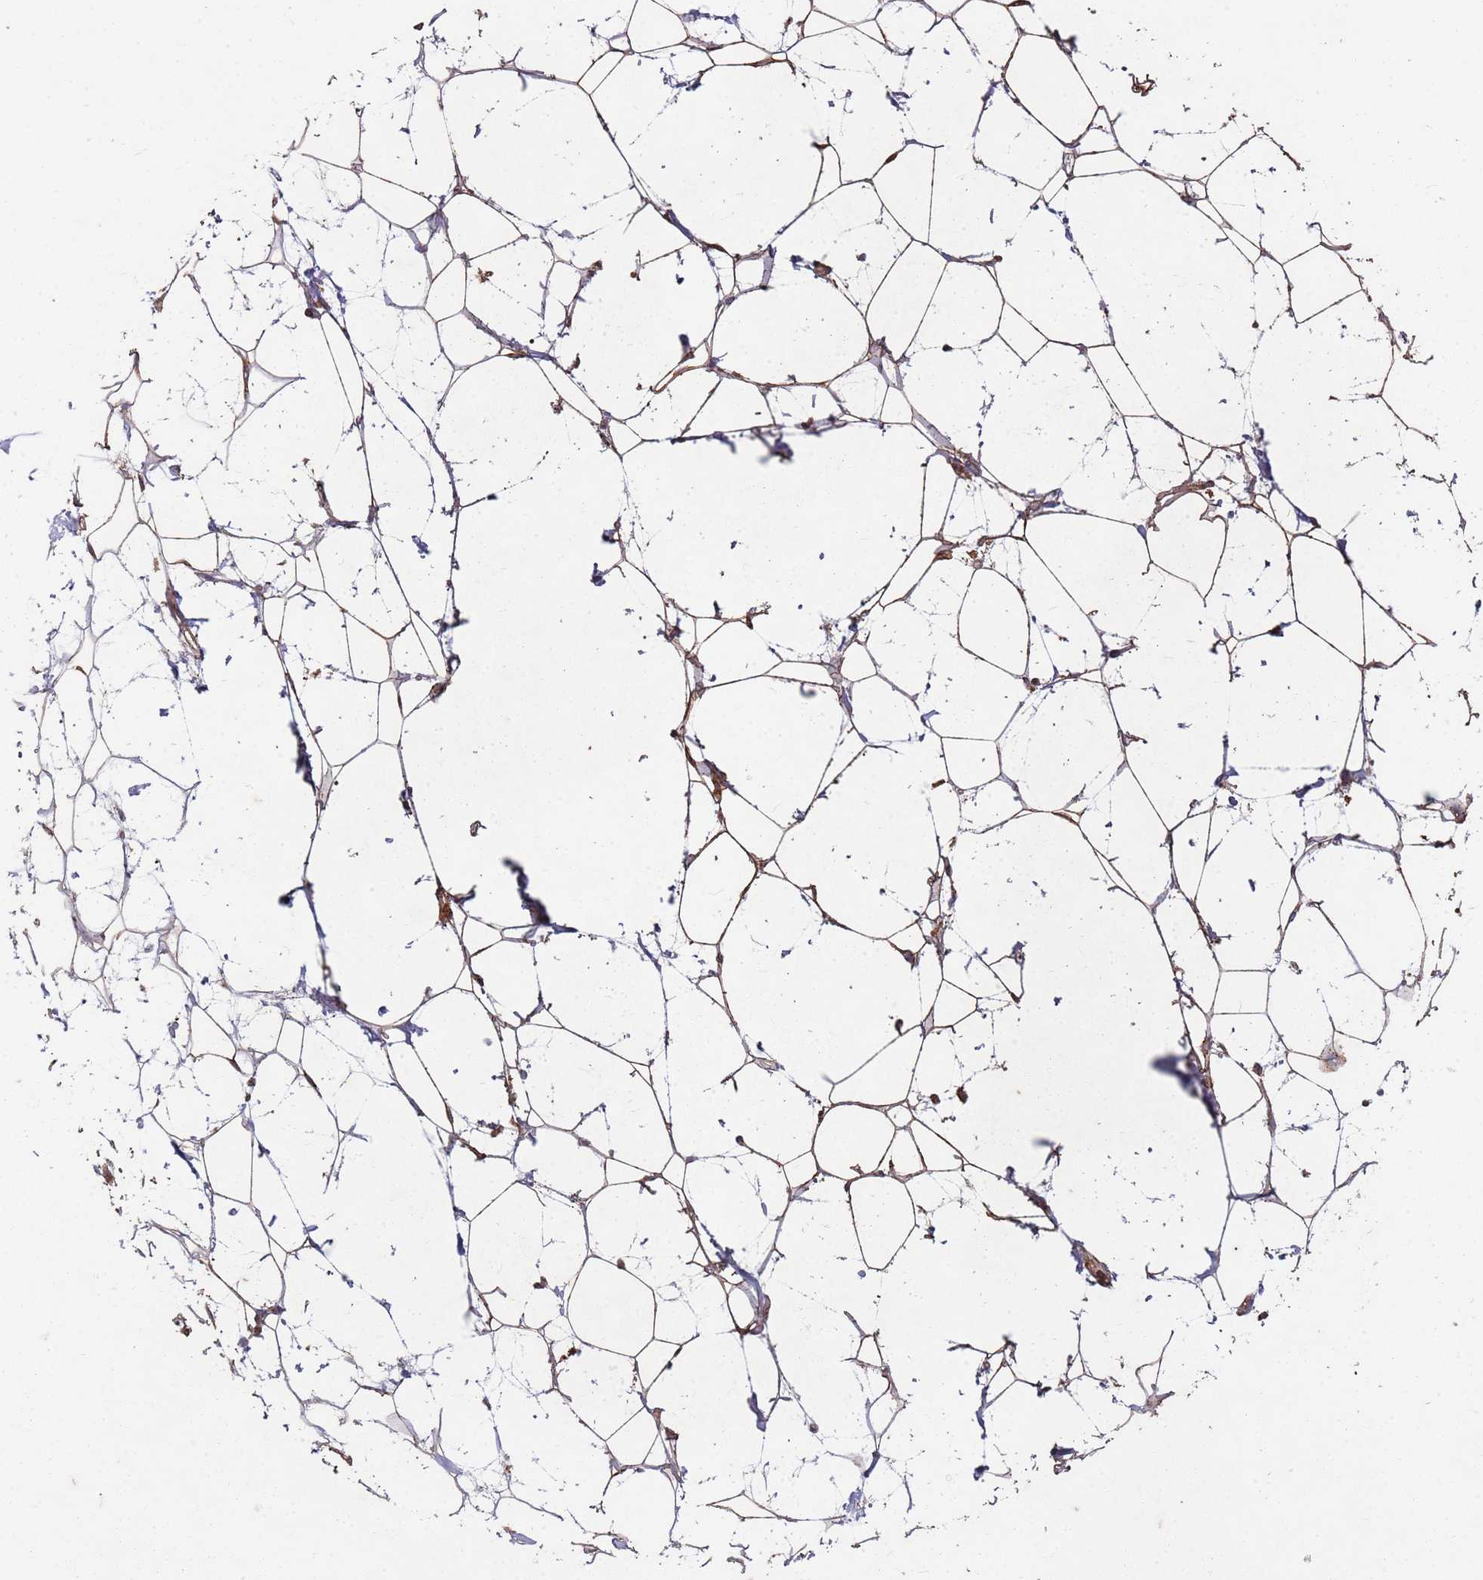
{"staining": {"intensity": "moderate", "quantity": ">75%", "location": "cytoplasmic/membranous"}, "tissue": "adipose tissue", "cell_type": "Adipocytes", "image_type": "normal", "snomed": [{"axis": "morphology", "description": "Normal tissue, NOS"}, {"axis": "topography", "description": "Breast"}], "caption": "Adipocytes reveal medium levels of moderate cytoplasmic/membranous expression in about >75% of cells in benign human adipose tissue. The protein of interest is shown in brown color, while the nuclei are stained blue.", "gene": "SCGB2B2", "patient": {"sex": "female", "age": 26}}